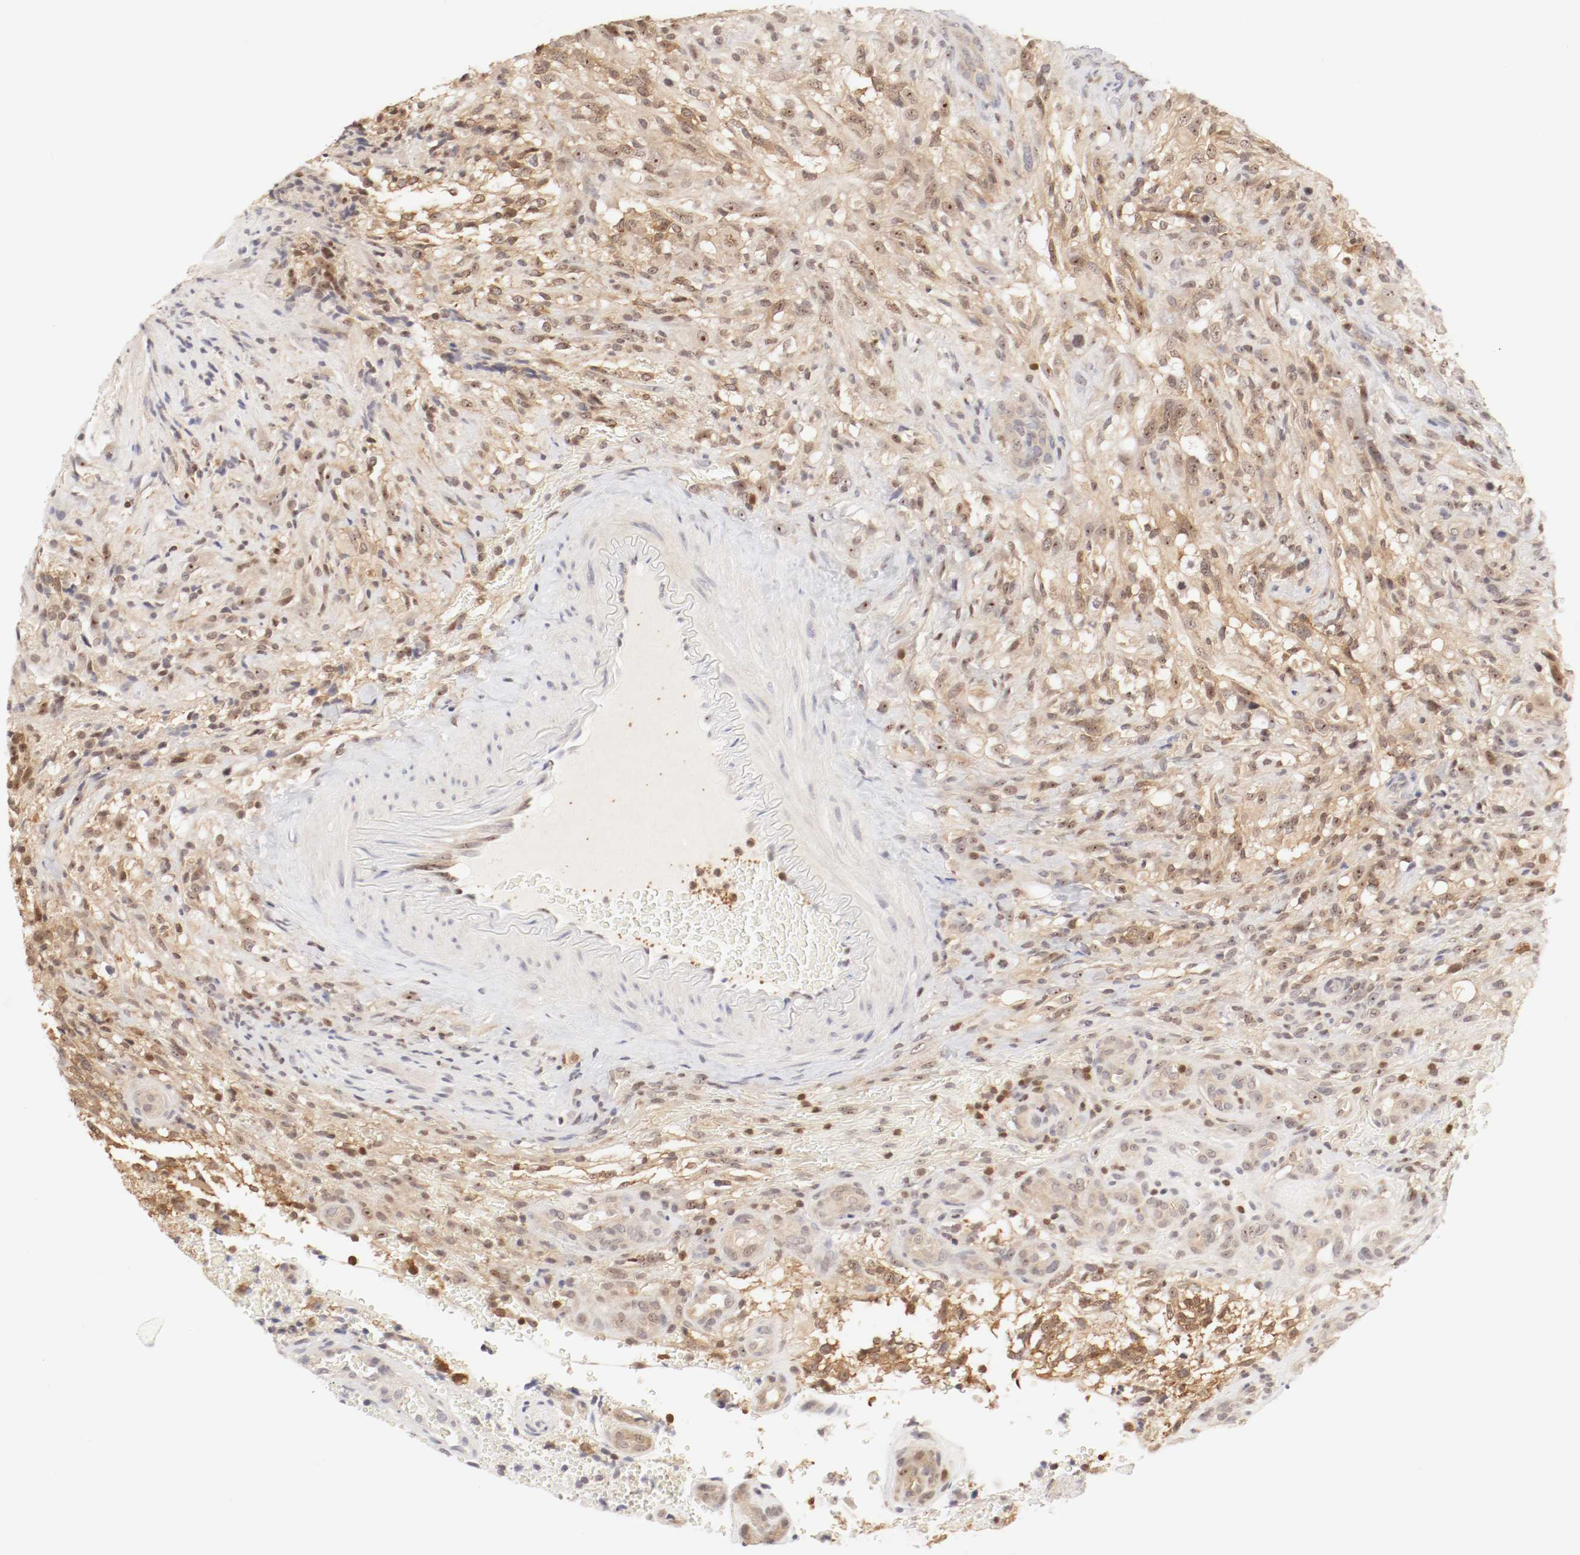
{"staining": {"intensity": "moderate", "quantity": ">75%", "location": "cytoplasmic/membranous,nuclear"}, "tissue": "glioma", "cell_type": "Tumor cells", "image_type": "cancer", "snomed": [{"axis": "morphology", "description": "Normal tissue, NOS"}, {"axis": "morphology", "description": "Glioma, malignant, High grade"}, {"axis": "topography", "description": "Cerebral cortex"}], "caption": "High-magnification brightfield microscopy of glioma stained with DAB (brown) and counterstained with hematoxylin (blue). tumor cells exhibit moderate cytoplasmic/membranous and nuclear staining is present in about>75% of cells. (DAB (3,3'-diaminobenzidine) IHC, brown staining for protein, blue staining for nuclei).", "gene": "KIF2A", "patient": {"sex": "male", "age": 75}}